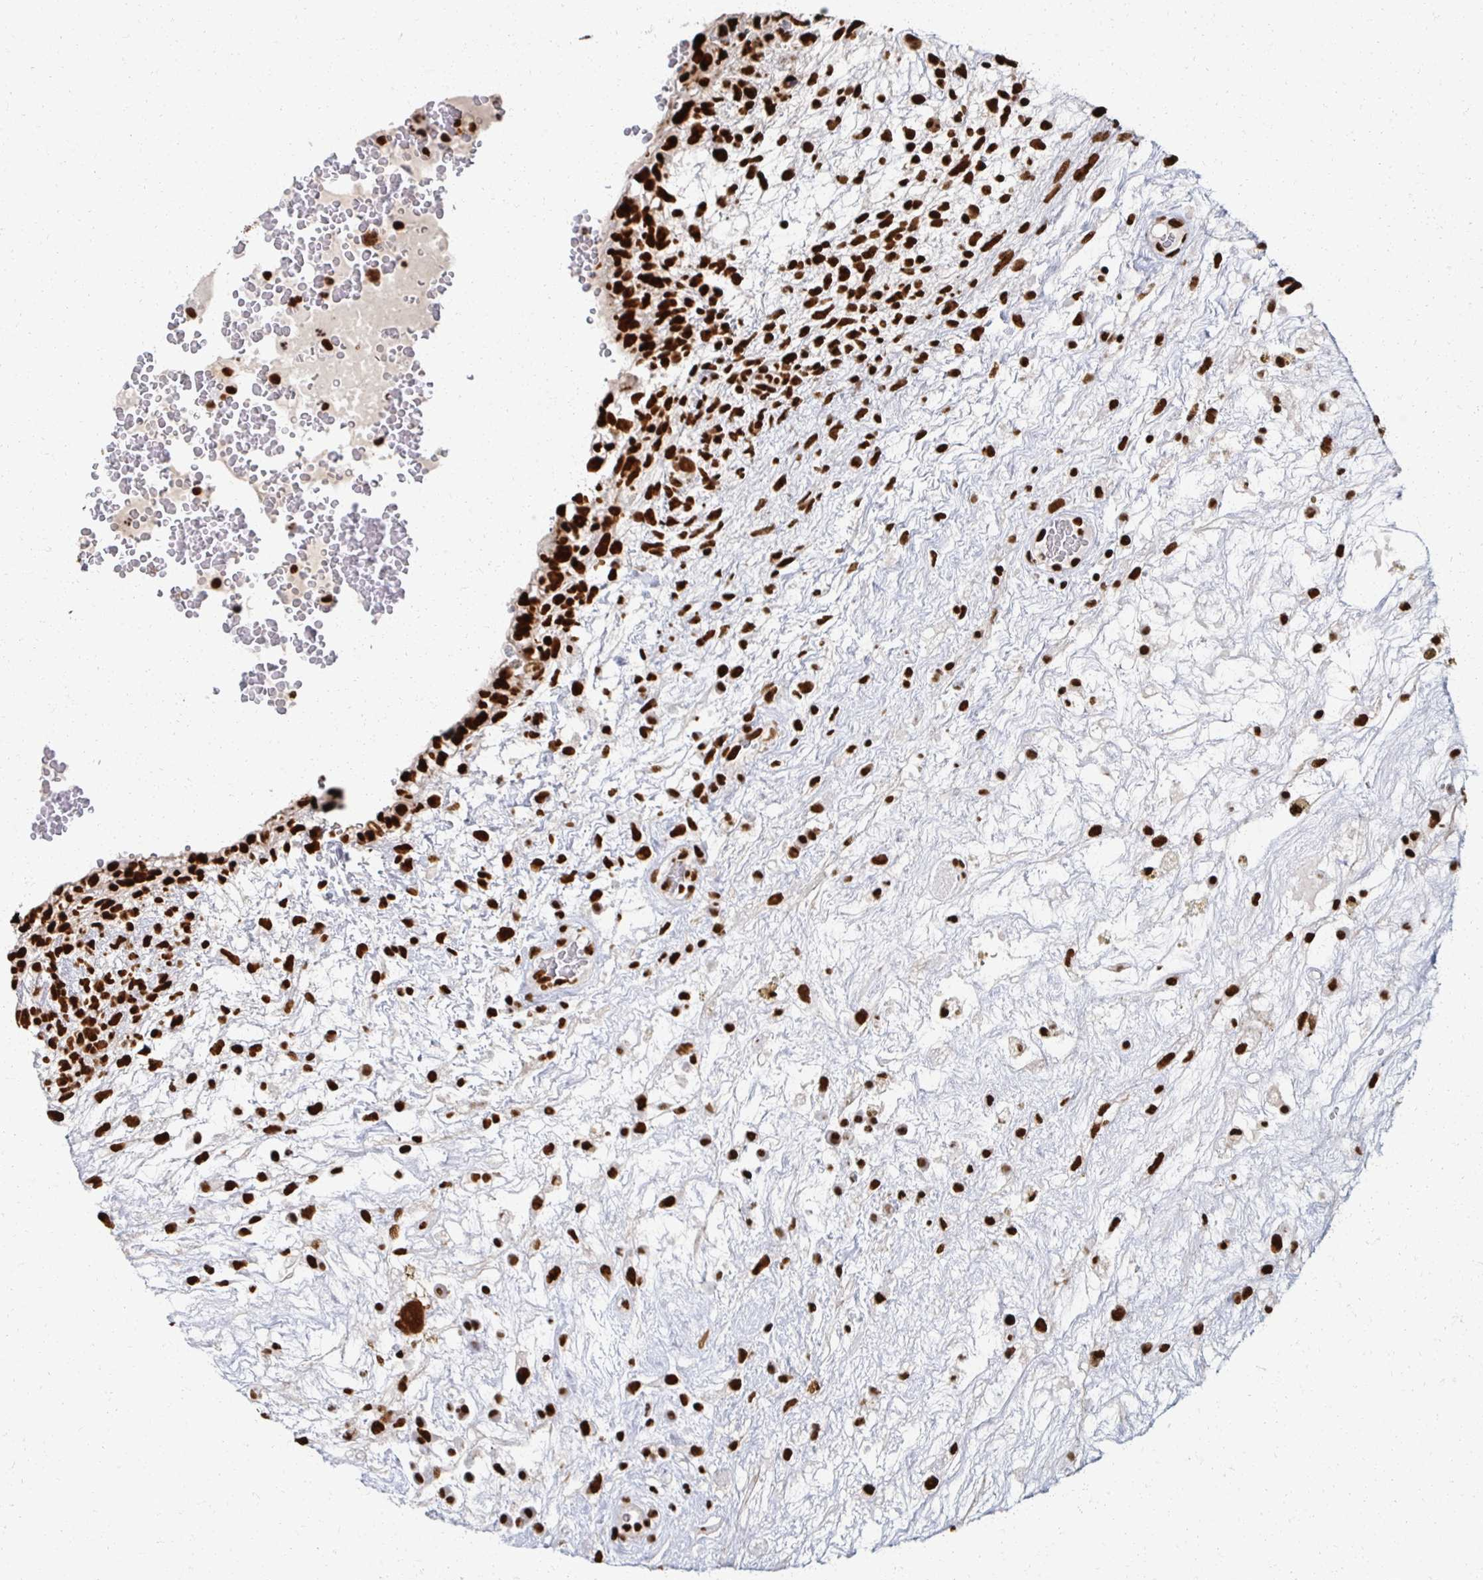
{"staining": {"intensity": "strong", "quantity": ">75%", "location": "nuclear"}, "tissue": "testis cancer", "cell_type": "Tumor cells", "image_type": "cancer", "snomed": [{"axis": "morphology", "description": "Normal tissue, NOS"}, {"axis": "morphology", "description": "Carcinoma, Embryonal, NOS"}, {"axis": "topography", "description": "Testis"}], "caption": "Immunohistochemistry (IHC) of testis cancer shows high levels of strong nuclear positivity in approximately >75% of tumor cells. (DAB IHC, brown staining for protein, blue staining for nuclei).", "gene": "RBBP7", "patient": {"sex": "male", "age": 32}}